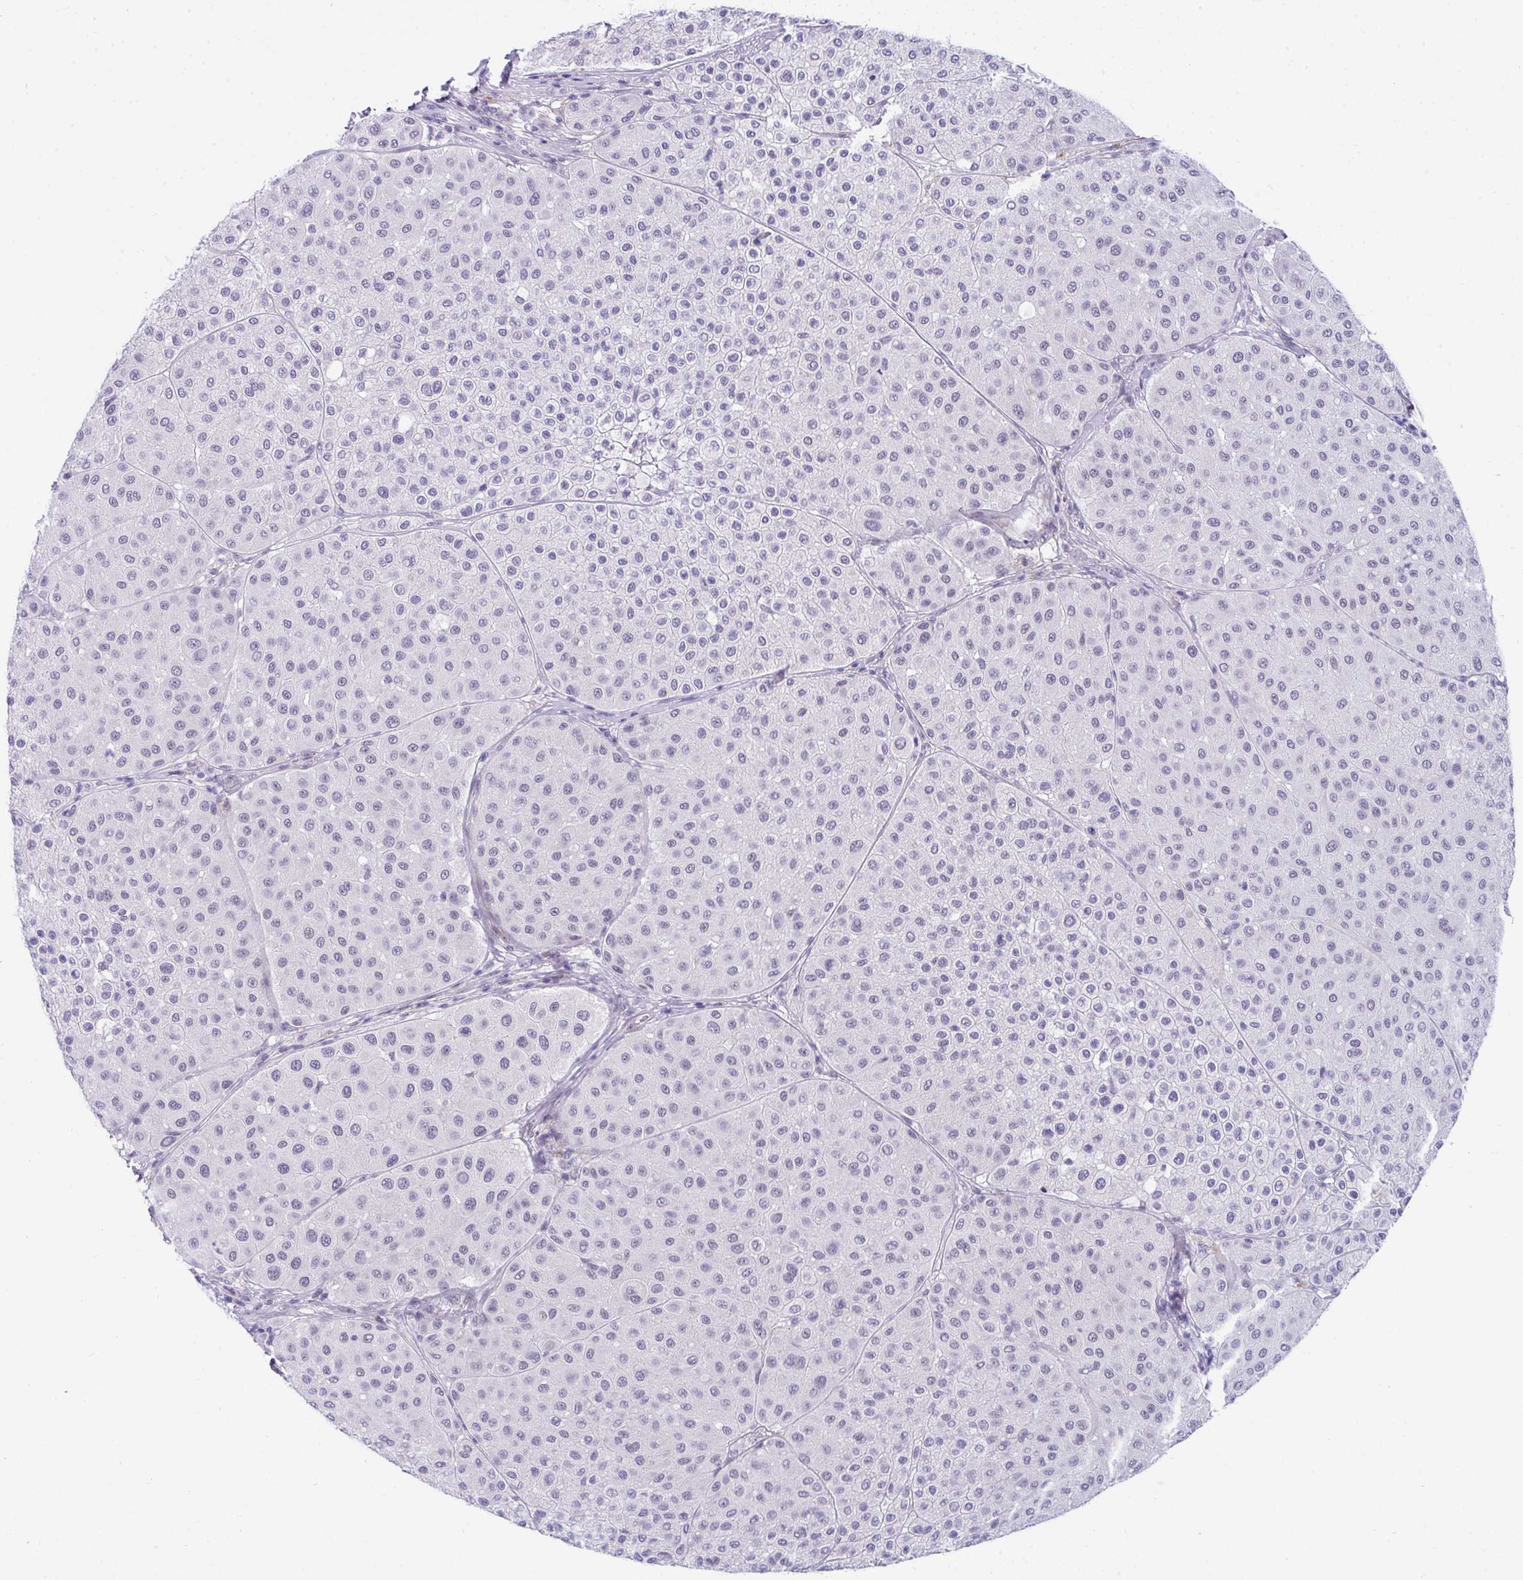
{"staining": {"intensity": "negative", "quantity": "none", "location": "none"}, "tissue": "melanoma", "cell_type": "Tumor cells", "image_type": "cancer", "snomed": [{"axis": "morphology", "description": "Malignant melanoma, Metastatic site"}, {"axis": "topography", "description": "Smooth muscle"}], "caption": "This micrograph is of melanoma stained with immunohistochemistry to label a protein in brown with the nuclei are counter-stained blue. There is no positivity in tumor cells. (IHC, brightfield microscopy, high magnification).", "gene": "CDK13", "patient": {"sex": "male", "age": 41}}